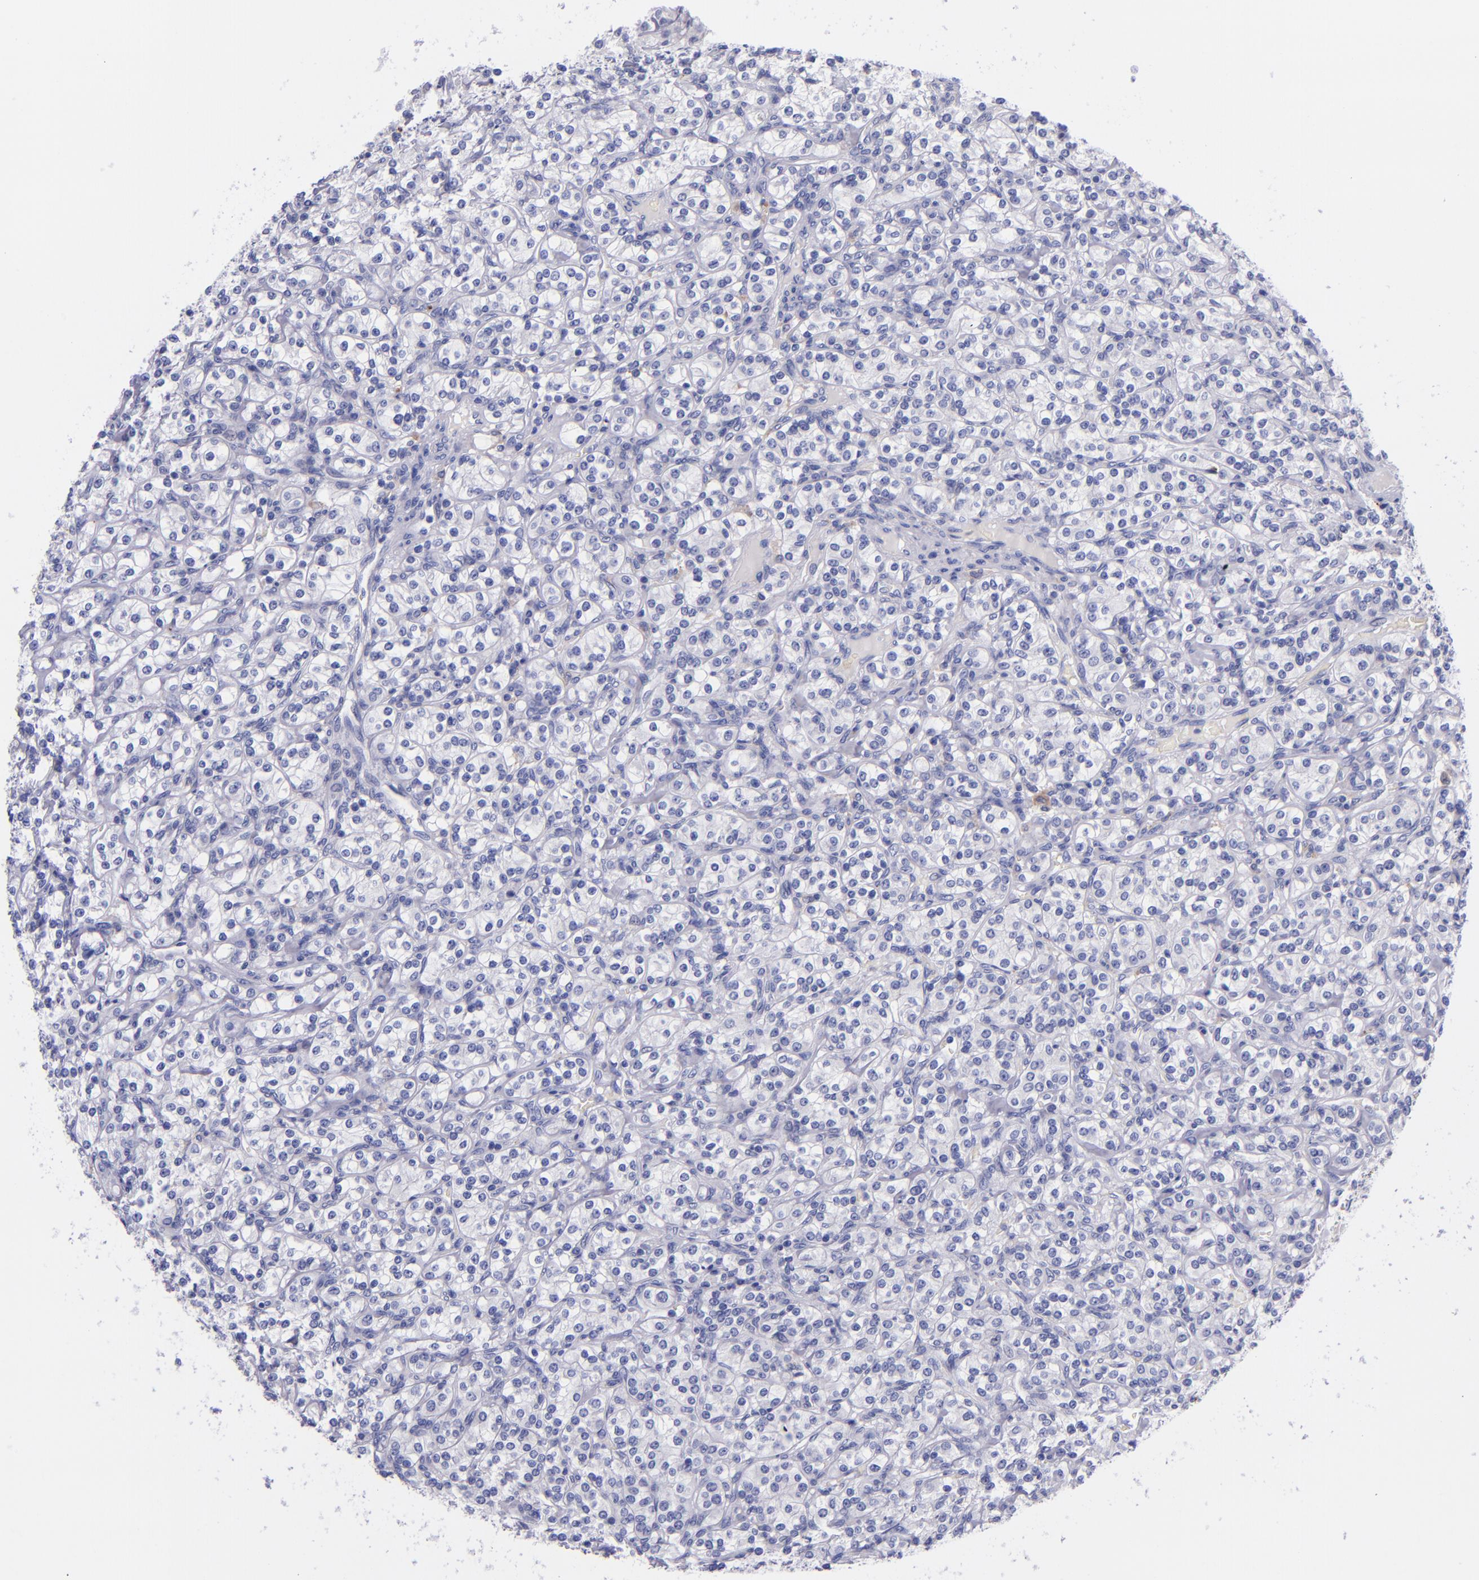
{"staining": {"intensity": "negative", "quantity": "none", "location": "none"}, "tissue": "renal cancer", "cell_type": "Tumor cells", "image_type": "cancer", "snomed": [{"axis": "morphology", "description": "Adenocarcinoma, NOS"}, {"axis": "topography", "description": "Kidney"}], "caption": "Tumor cells are negative for brown protein staining in adenocarcinoma (renal).", "gene": "IVL", "patient": {"sex": "male", "age": 77}}